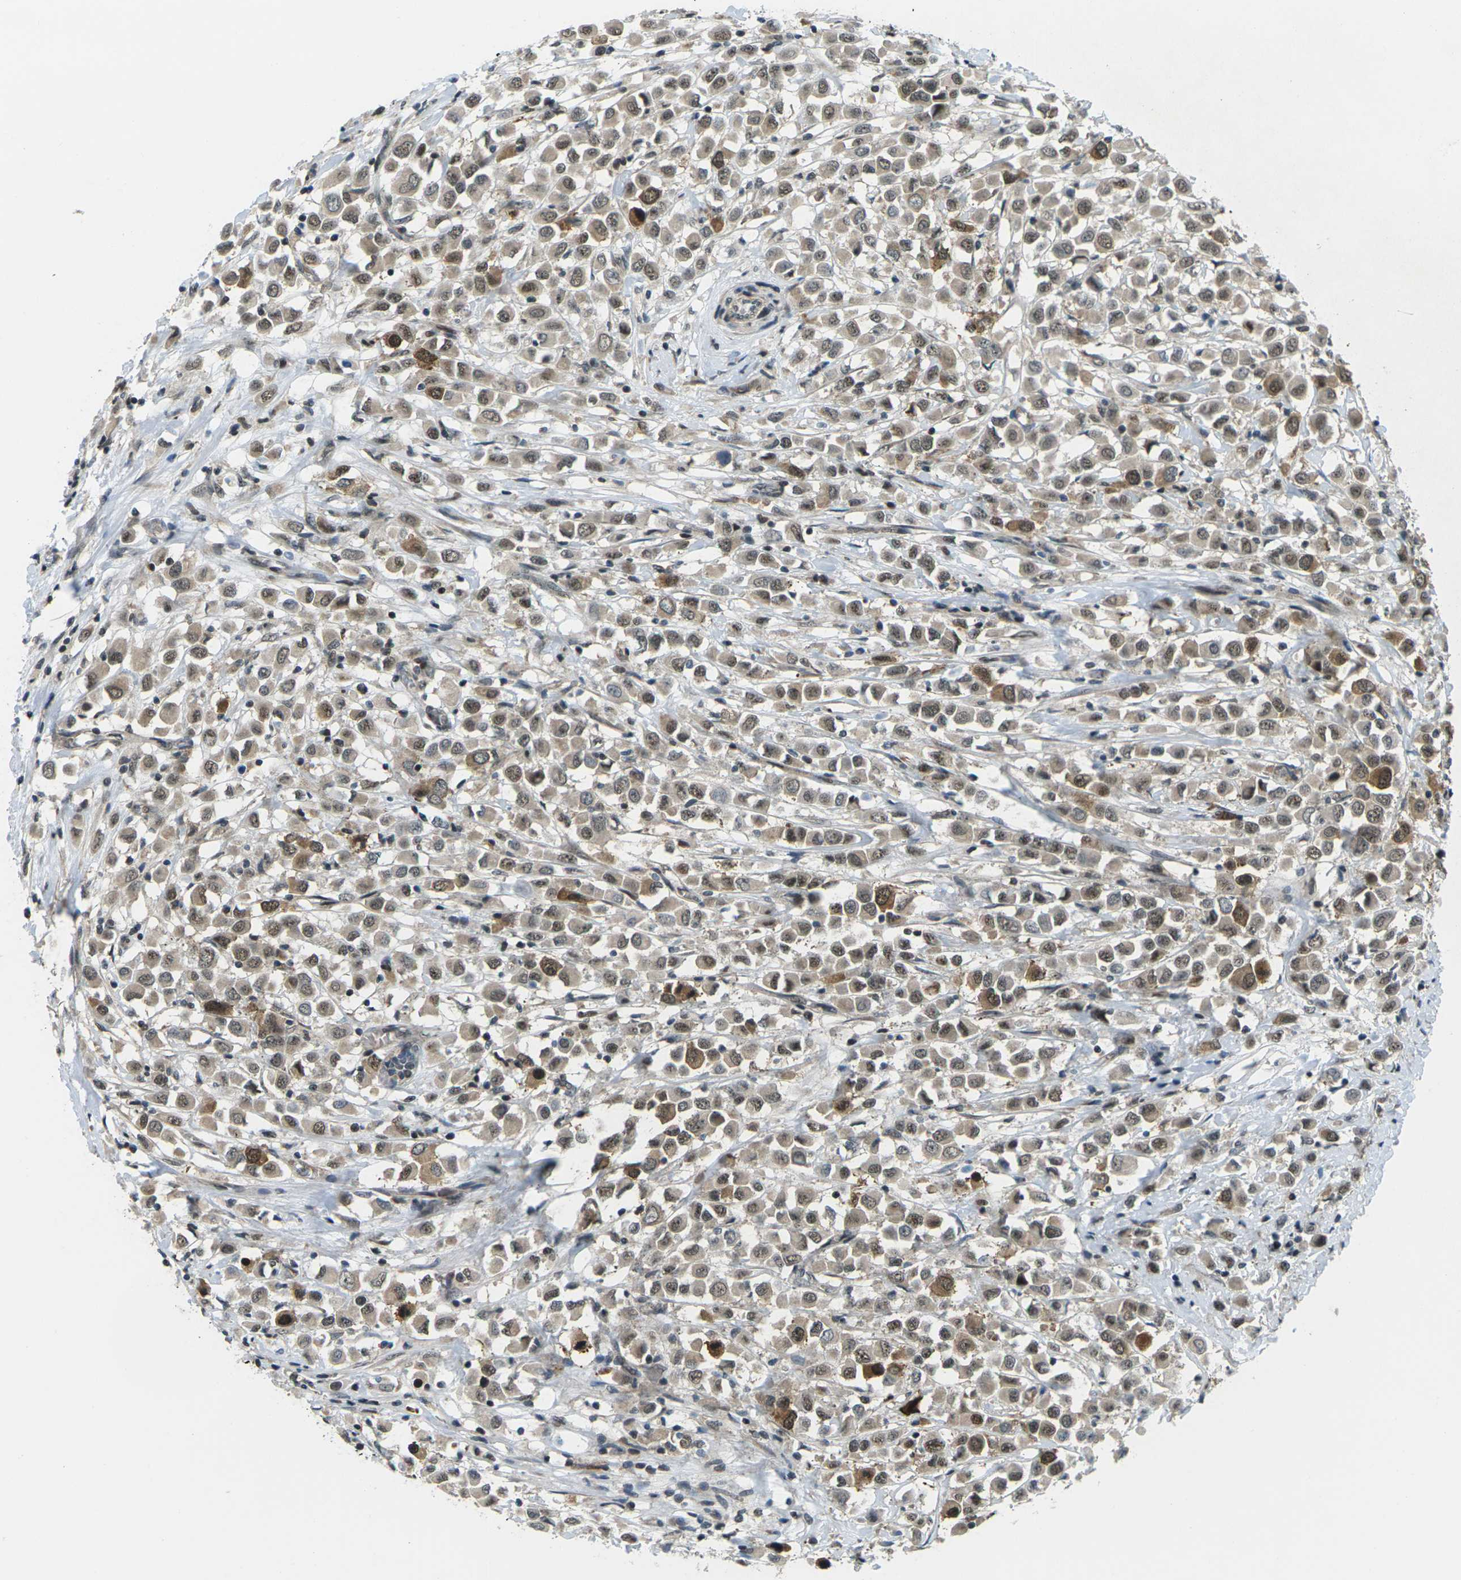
{"staining": {"intensity": "moderate", "quantity": ">75%", "location": "cytoplasmic/membranous,nuclear"}, "tissue": "breast cancer", "cell_type": "Tumor cells", "image_type": "cancer", "snomed": [{"axis": "morphology", "description": "Duct carcinoma"}, {"axis": "topography", "description": "Breast"}], "caption": "Immunohistochemistry (IHC) of human breast invasive ductal carcinoma displays medium levels of moderate cytoplasmic/membranous and nuclear staining in about >75% of tumor cells.", "gene": "UBE2S", "patient": {"sex": "female", "age": 61}}